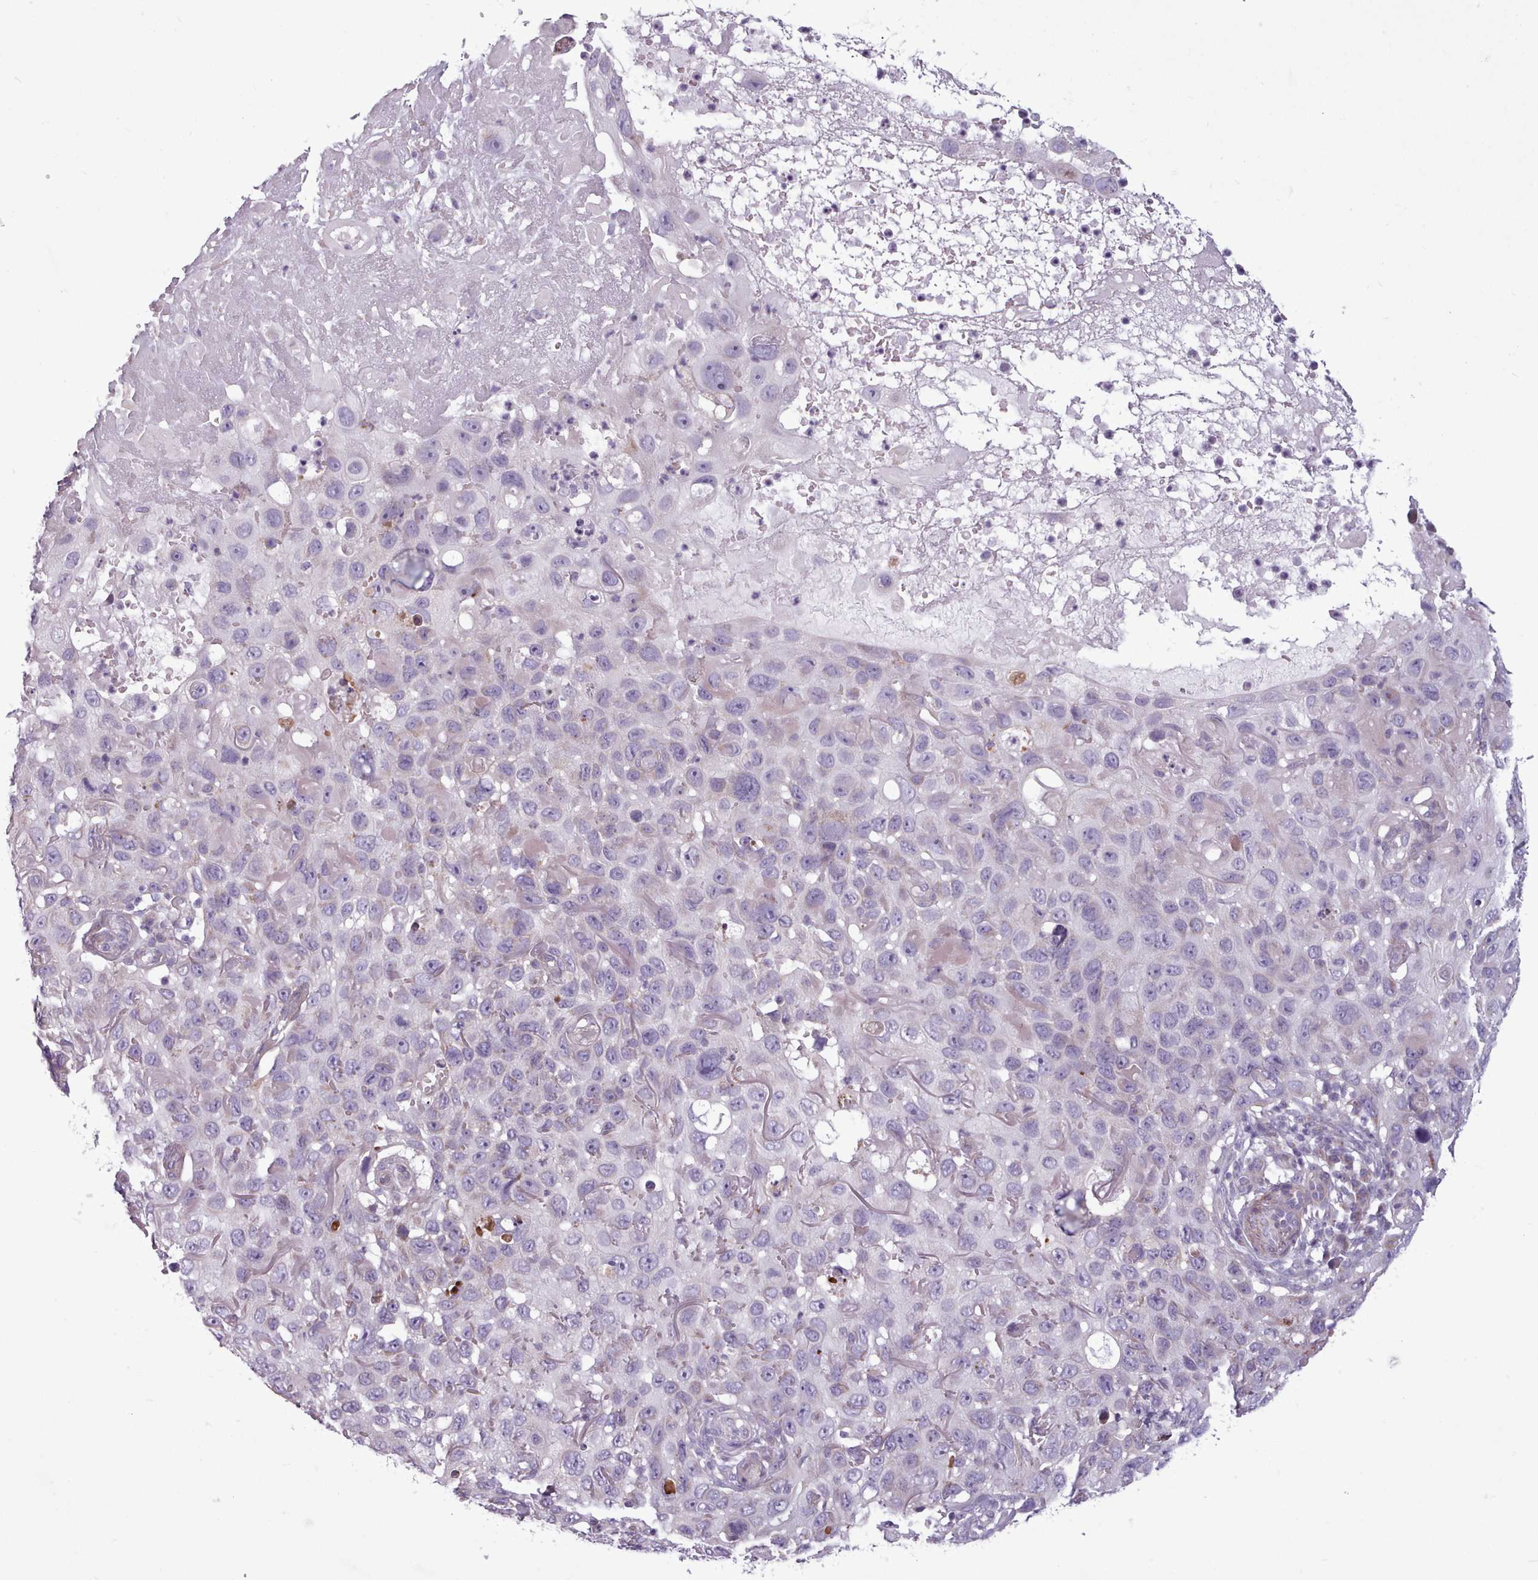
{"staining": {"intensity": "negative", "quantity": "none", "location": "none"}, "tissue": "skin cancer", "cell_type": "Tumor cells", "image_type": "cancer", "snomed": [{"axis": "morphology", "description": "Squamous cell carcinoma in situ, NOS"}, {"axis": "morphology", "description": "Squamous cell carcinoma, NOS"}, {"axis": "topography", "description": "Skin"}], "caption": "High power microscopy image of an IHC histopathology image of skin cancer (squamous cell carcinoma), revealing no significant positivity in tumor cells. The staining was performed using DAB (3,3'-diaminobenzidine) to visualize the protein expression in brown, while the nuclei were stained in blue with hematoxylin (Magnification: 20x).", "gene": "AVL9", "patient": {"sex": "male", "age": 93}}